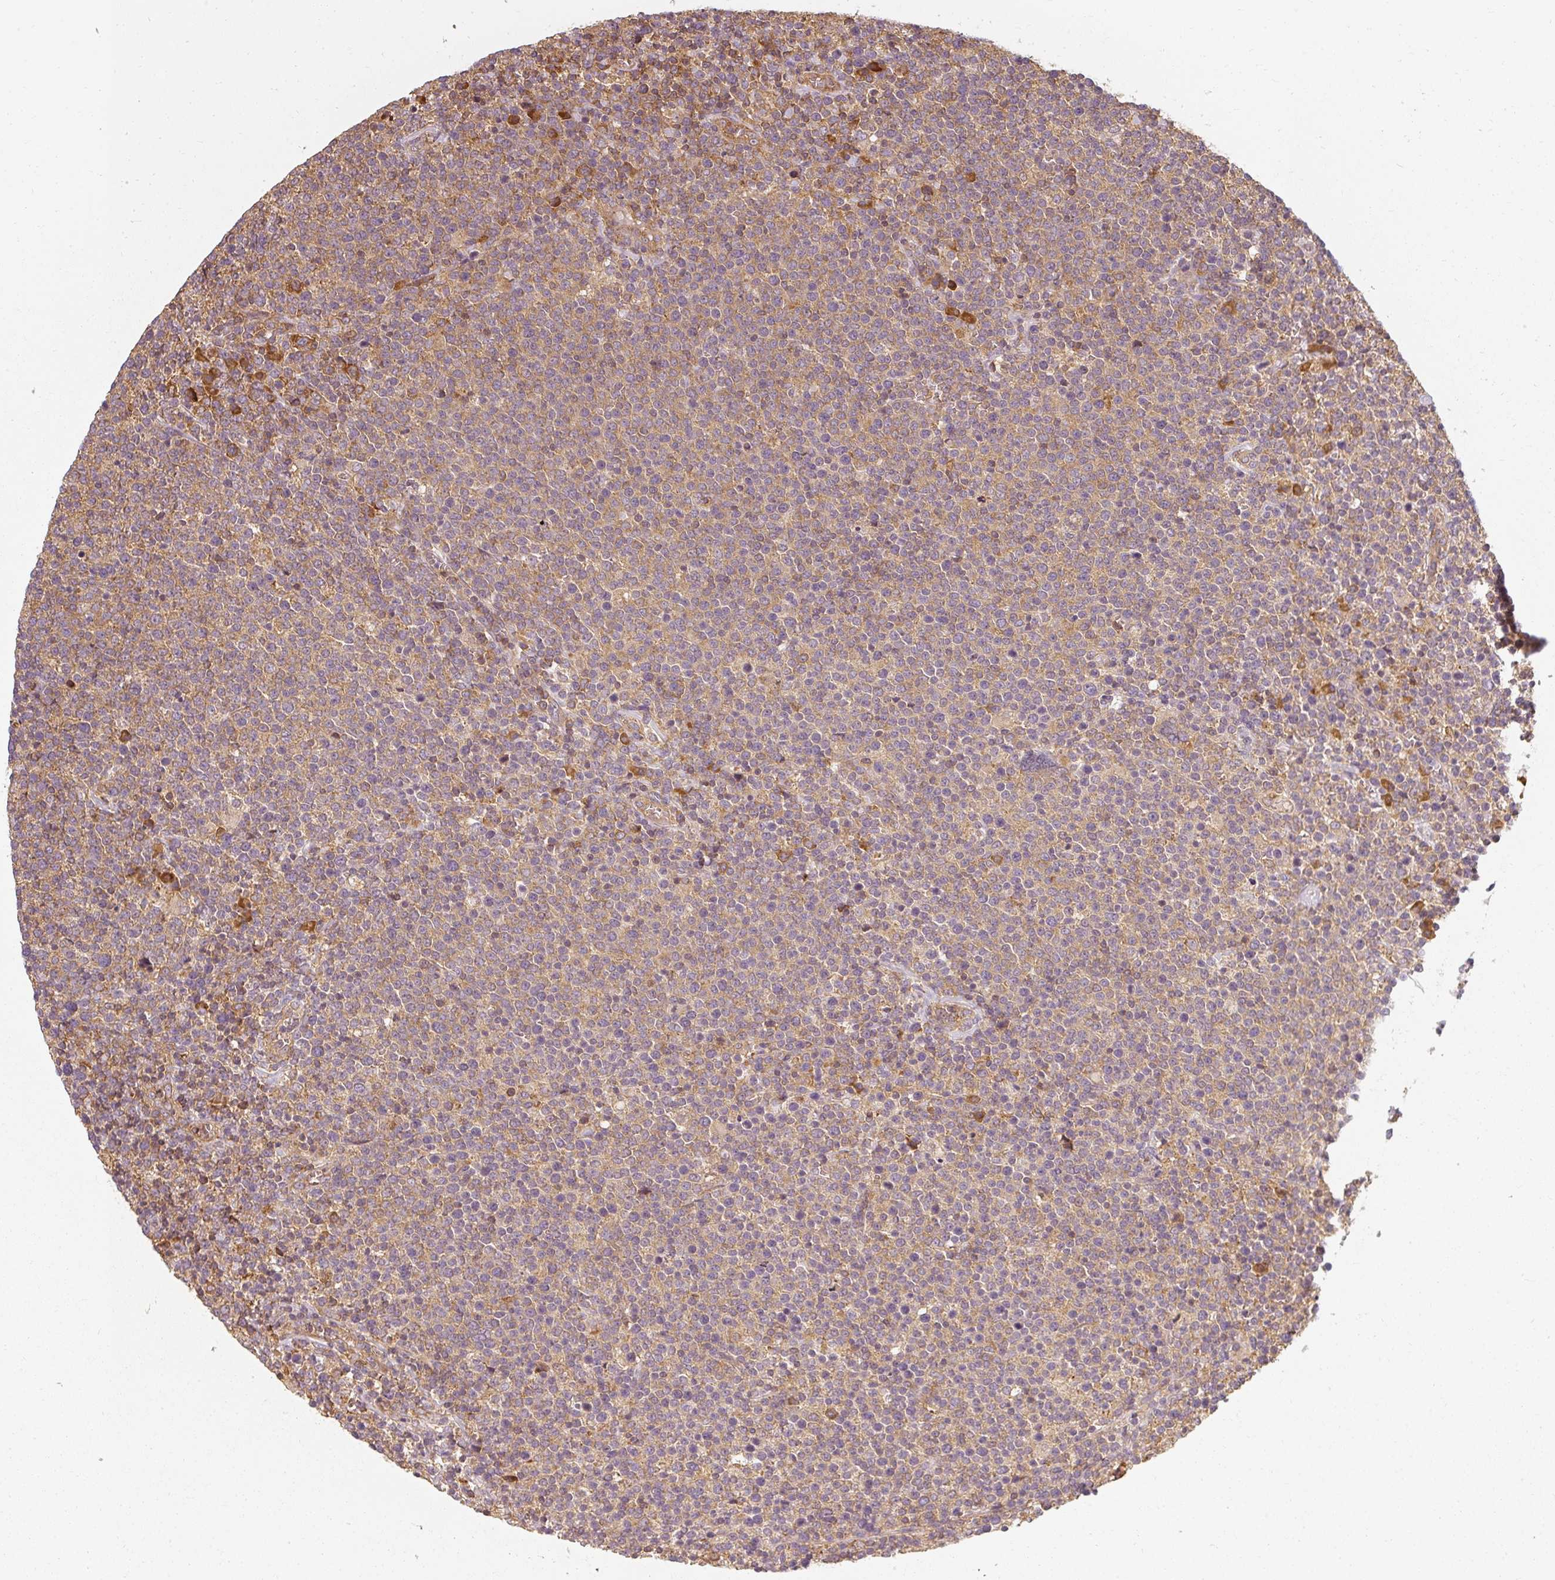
{"staining": {"intensity": "moderate", "quantity": ">75%", "location": "cytoplasmic/membranous"}, "tissue": "lymphoma", "cell_type": "Tumor cells", "image_type": "cancer", "snomed": [{"axis": "morphology", "description": "Malignant lymphoma, non-Hodgkin's type, High grade"}, {"axis": "topography", "description": "Lymph node"}], "caption": "Immunohistochemical staining of lymphoma displays medium levels of moderate cytoplasmic/membranous expression in about >75% of tumor cells.", "gene": "RPL24", "patient": {"sex": "male", "age": 61}}